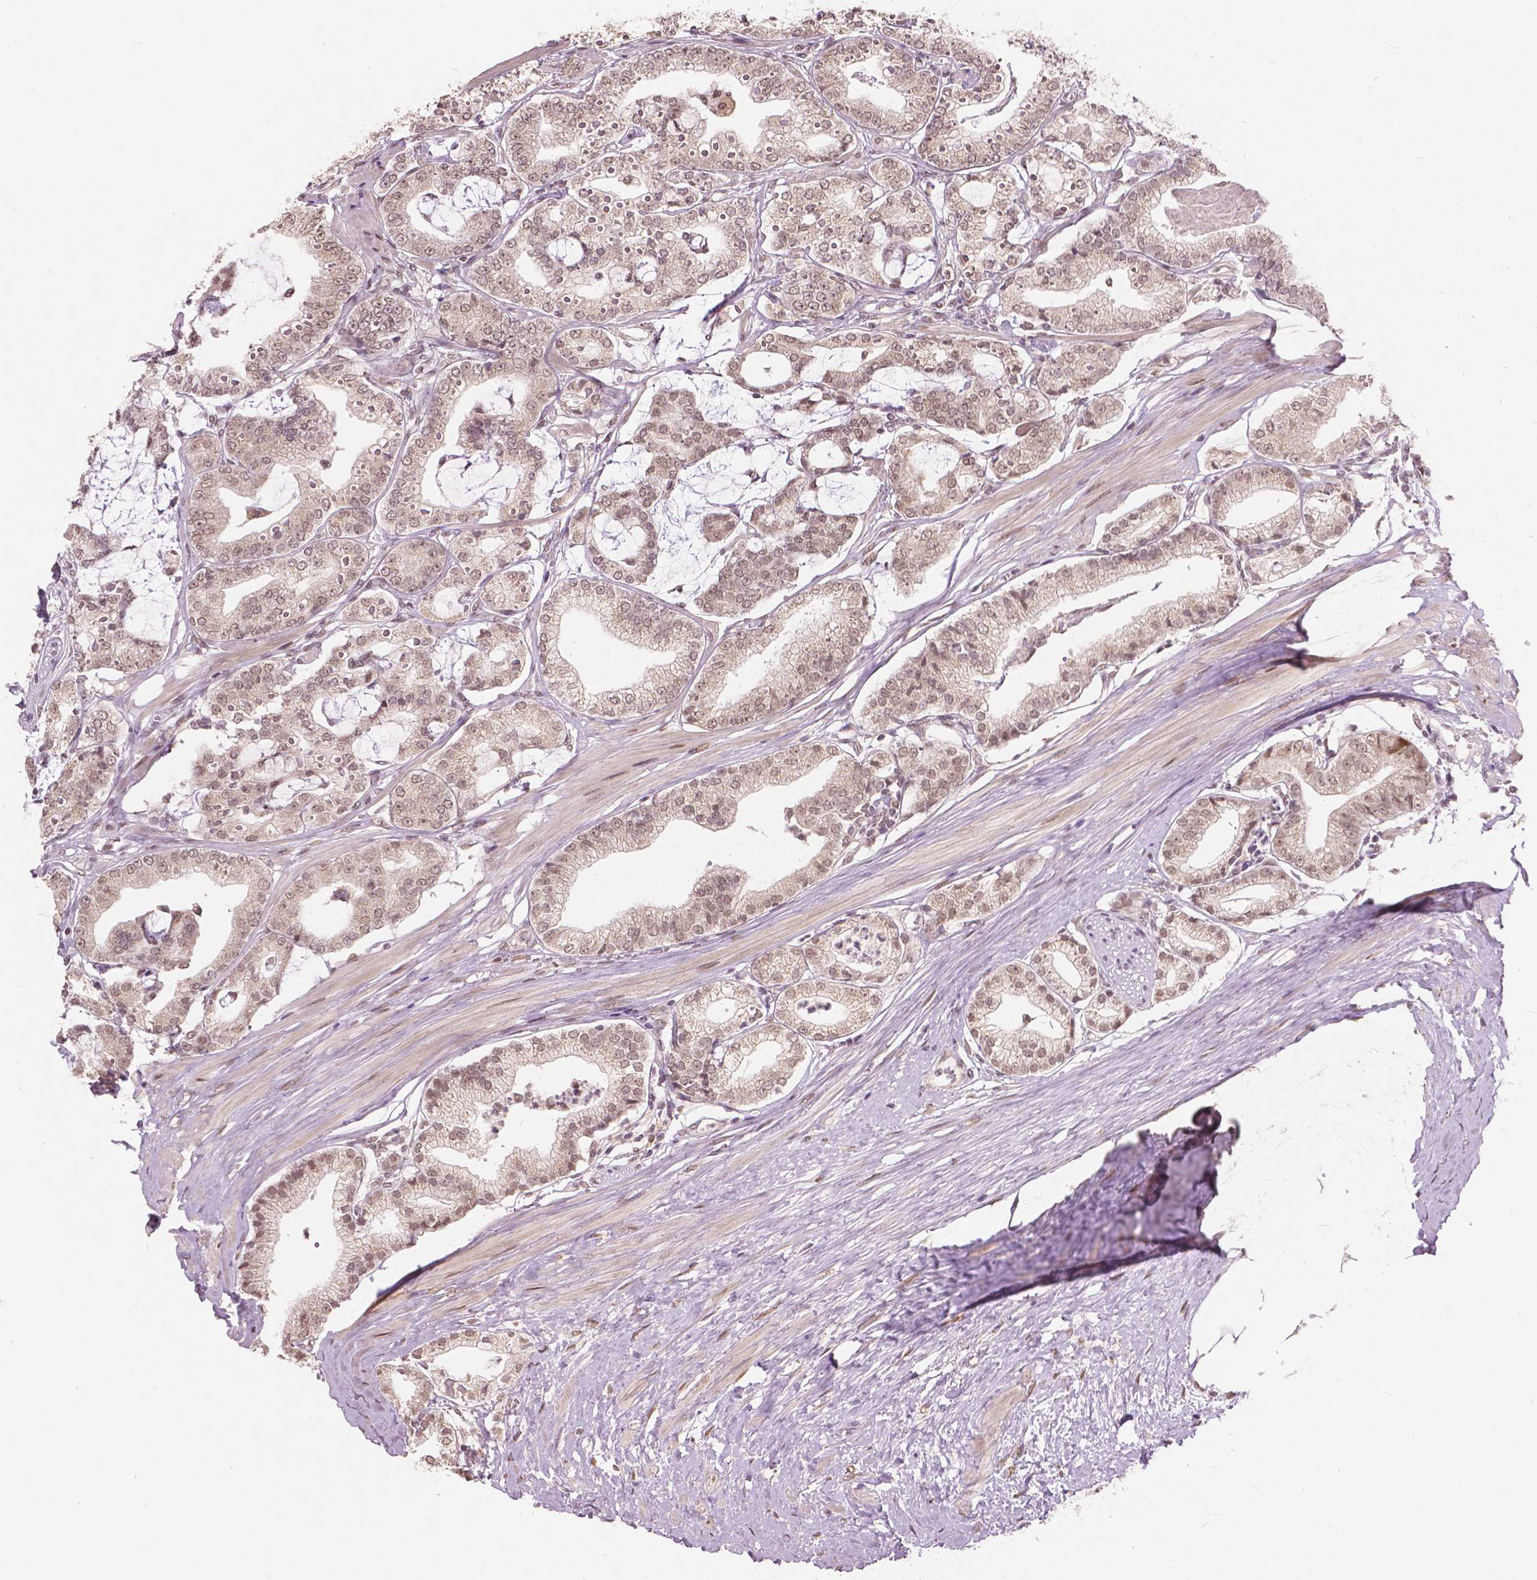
{"staining": {"intensity": "moderate", "quantity": ">75%", "location": "nuclear"}, "tissue": "prostate cancer", "cell_type": "Tumor cells", "image_type": "cancer", "snomed": [{"axis": "morphology", "description": "Adenocarcinoma, High grade"}, {"axis": "topography", "description": "Prostate"}], "caption": "Brown immunohistochemical staining in human adenocarcinoma (high-grade) (prostate) reveals moderate nuclear expression in approximately >75% of tumor cells.", "gene": "HOXA10", "patient": {"sex": "male", "age": 71}}